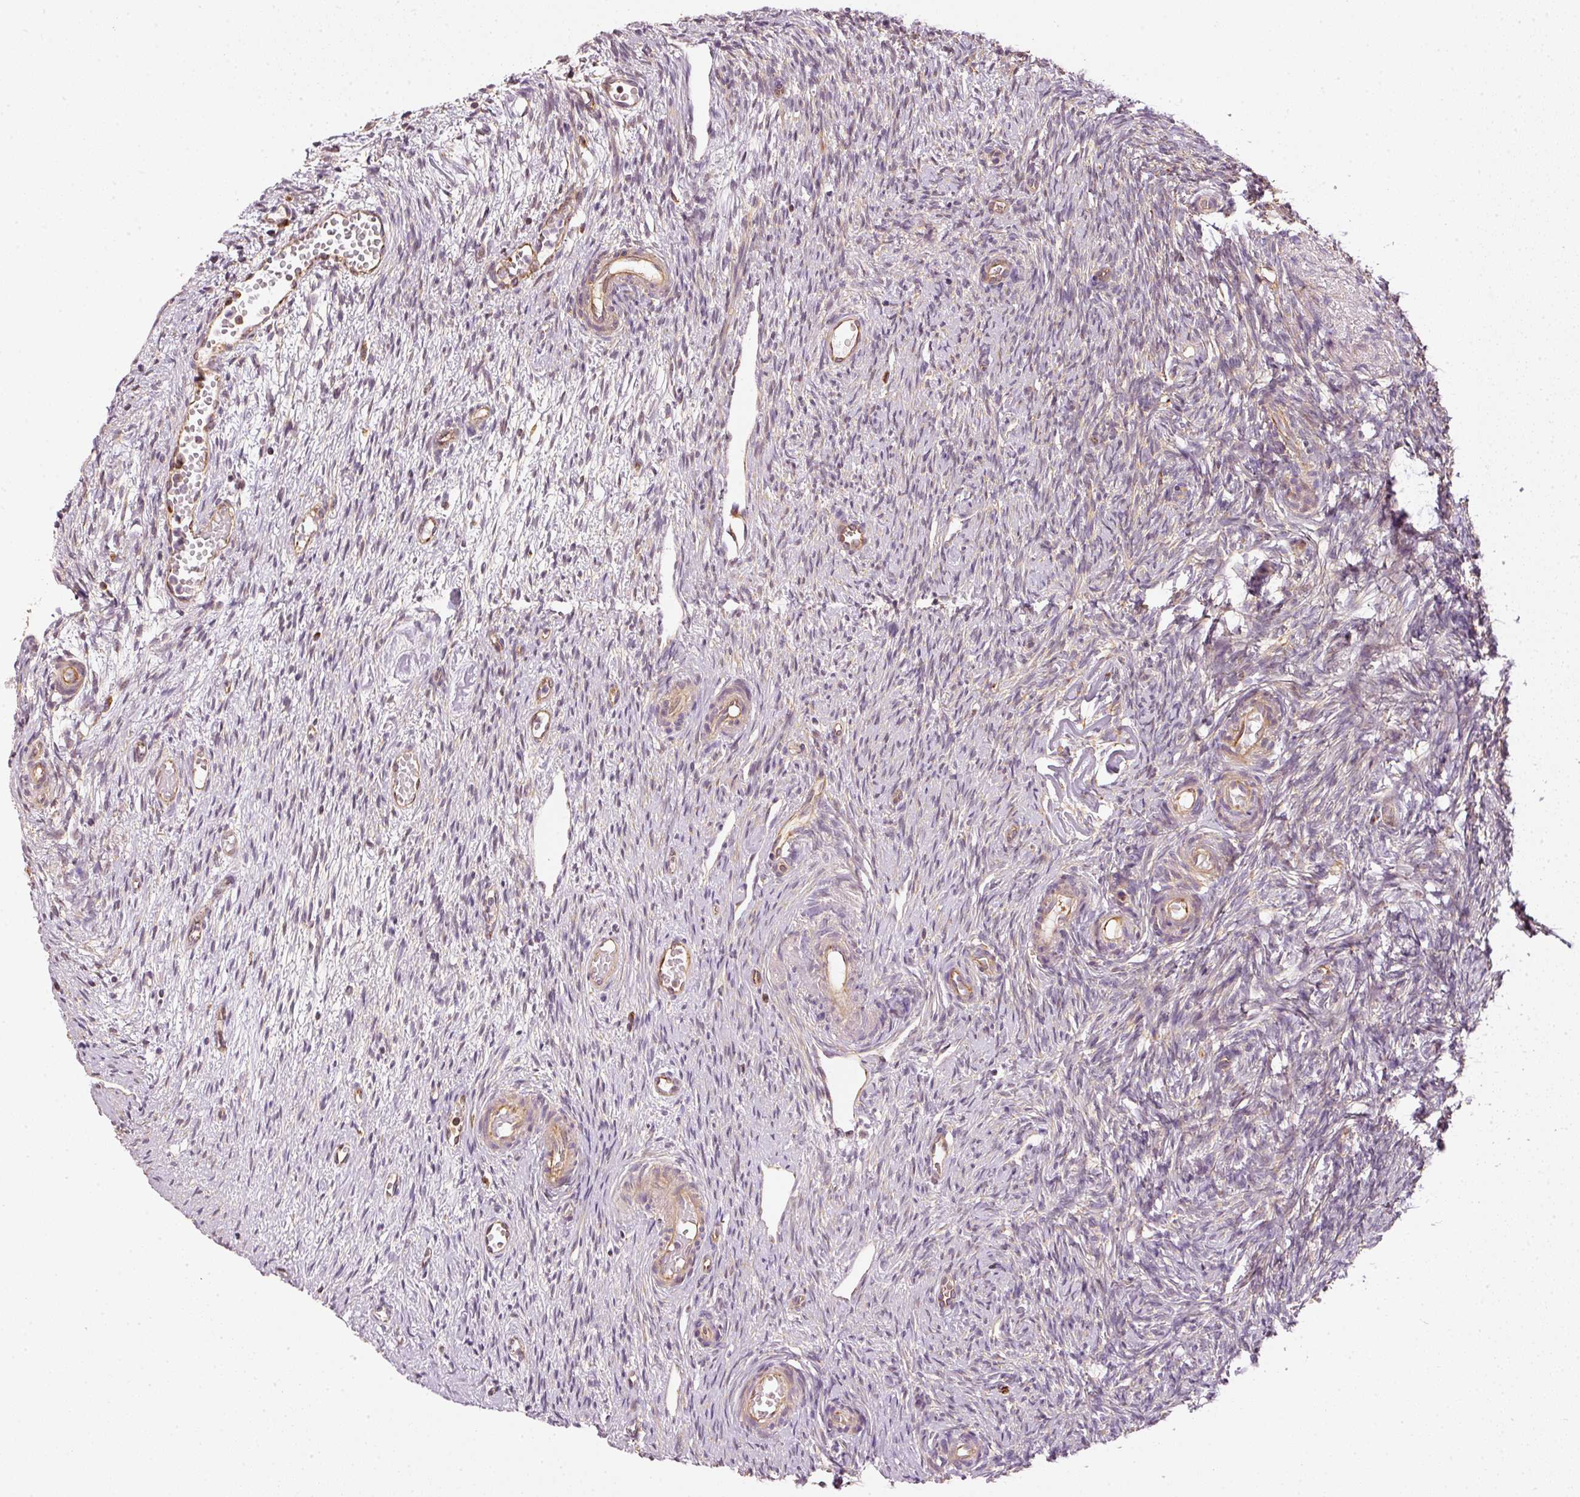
{"staining": {"intensity": "moderate", "quantity": ">75%", "location": "cytoplasmic/membranous"}, "tissue": "ovary", "cell_type": "Follicle cells", "image_type": "normal", "snomed": [{"axis": "morphology", "description": "Normal tissue, NOS"}, {"axis": "topography", "description": "Ovary"}], "caption": "An IHC image of unremarkable tissue is shown. Protein staining in brown highlights moderate cytoplasmic/membranous positivity in ovary within follicle cells.", "gene": "MTHFD1L", "patient": {"sex": "female", "age": 51}}